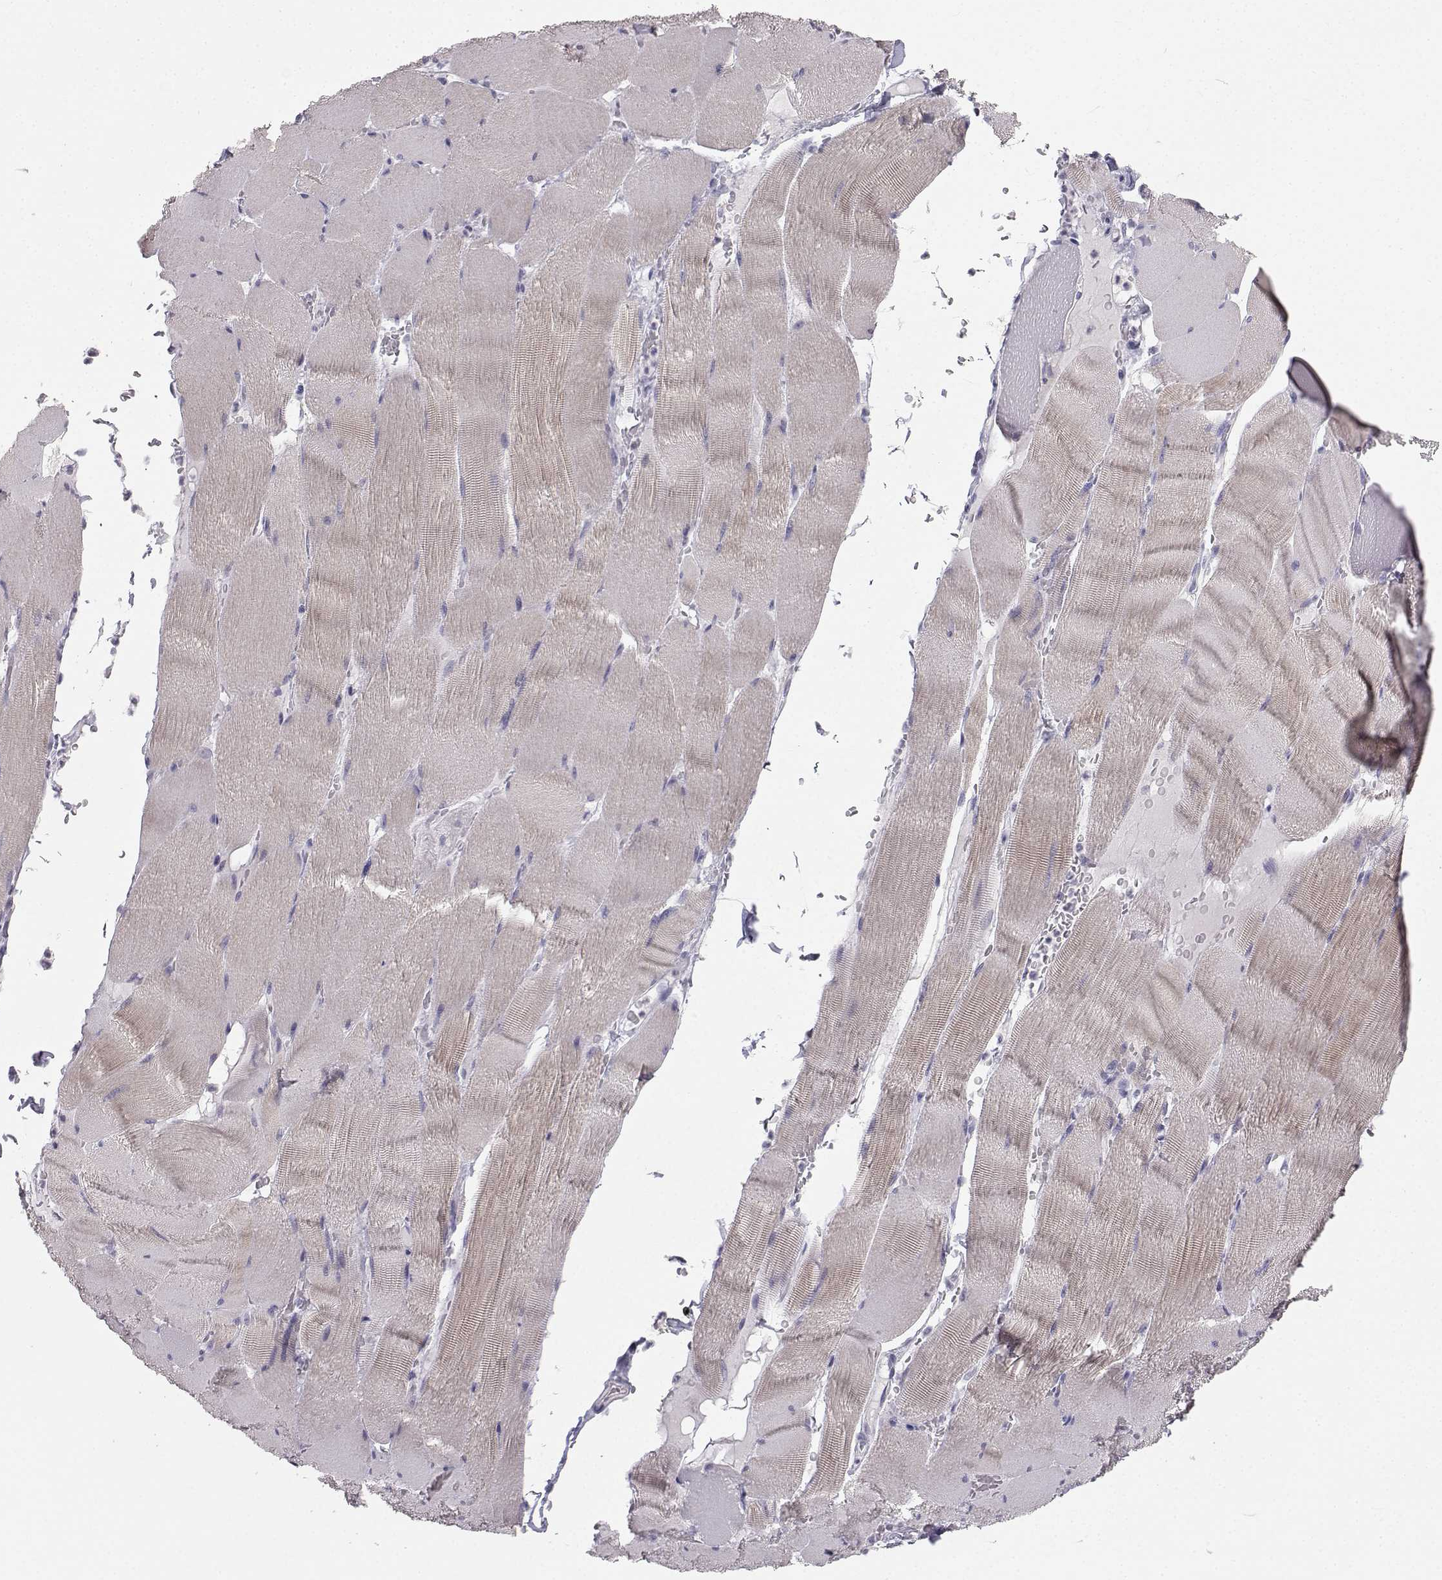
{"staining": {"intensity": "negative", "quantity": "none", "location": "none"}, "tissue": "skeletal muscle", "cell_type": "Myocytes", "image_type": "normal", "snomed": [{"axis": "morphology", "description": "Normal tissue, NOS"}, {"axis": "topography", "description": "Skeletal muscle"}], "caption": "This micrograph is of benign skeletal muscle stained with immunohistochemistry (IHC) to label a protein in brown with the nuclei are counter-stained blue. There is no positivity in myocytes.", "gene": "SYCE1", "patient": {"sex": "male", "age": 56}}